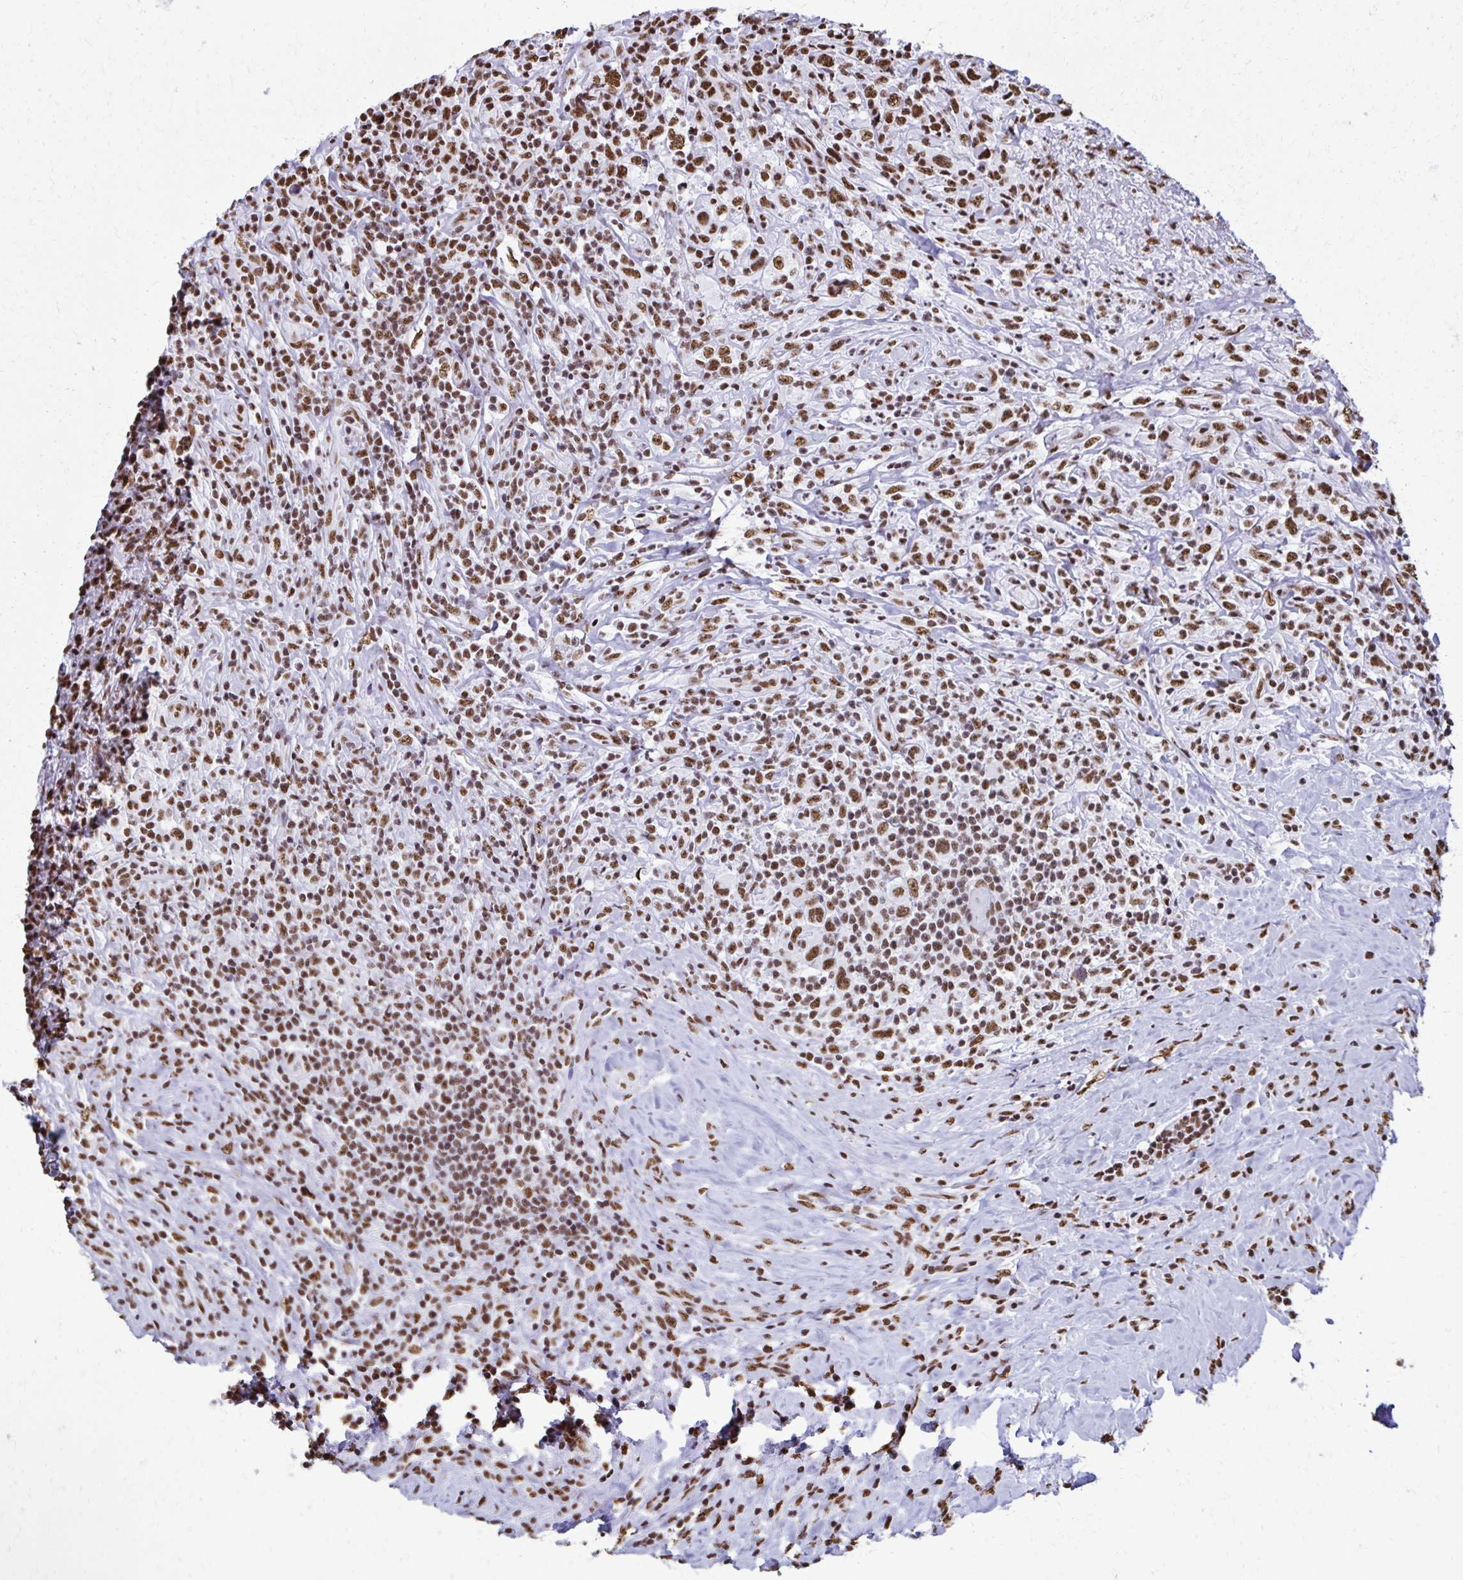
{"staining": {"intensity": "moderate", "quantity": ">75%", "location": "nuclear"}, "tissue": "lymphoma", "cell_type": "Tumor cells", "image_type": "cancer", "snomed": [{"axis": "morphology", "description": "Hodgkin's disease, NOS"}, {"axis": "topography", "description": "Lymph node"}], "caption": "Immunohistochemical staining of human lymphoma demonstrates medium levels of moderate nuclear protein staining in approximately >75% of tumor cells.", "gene": "NONO", "patient": {"sex": "female", "age": 18}}